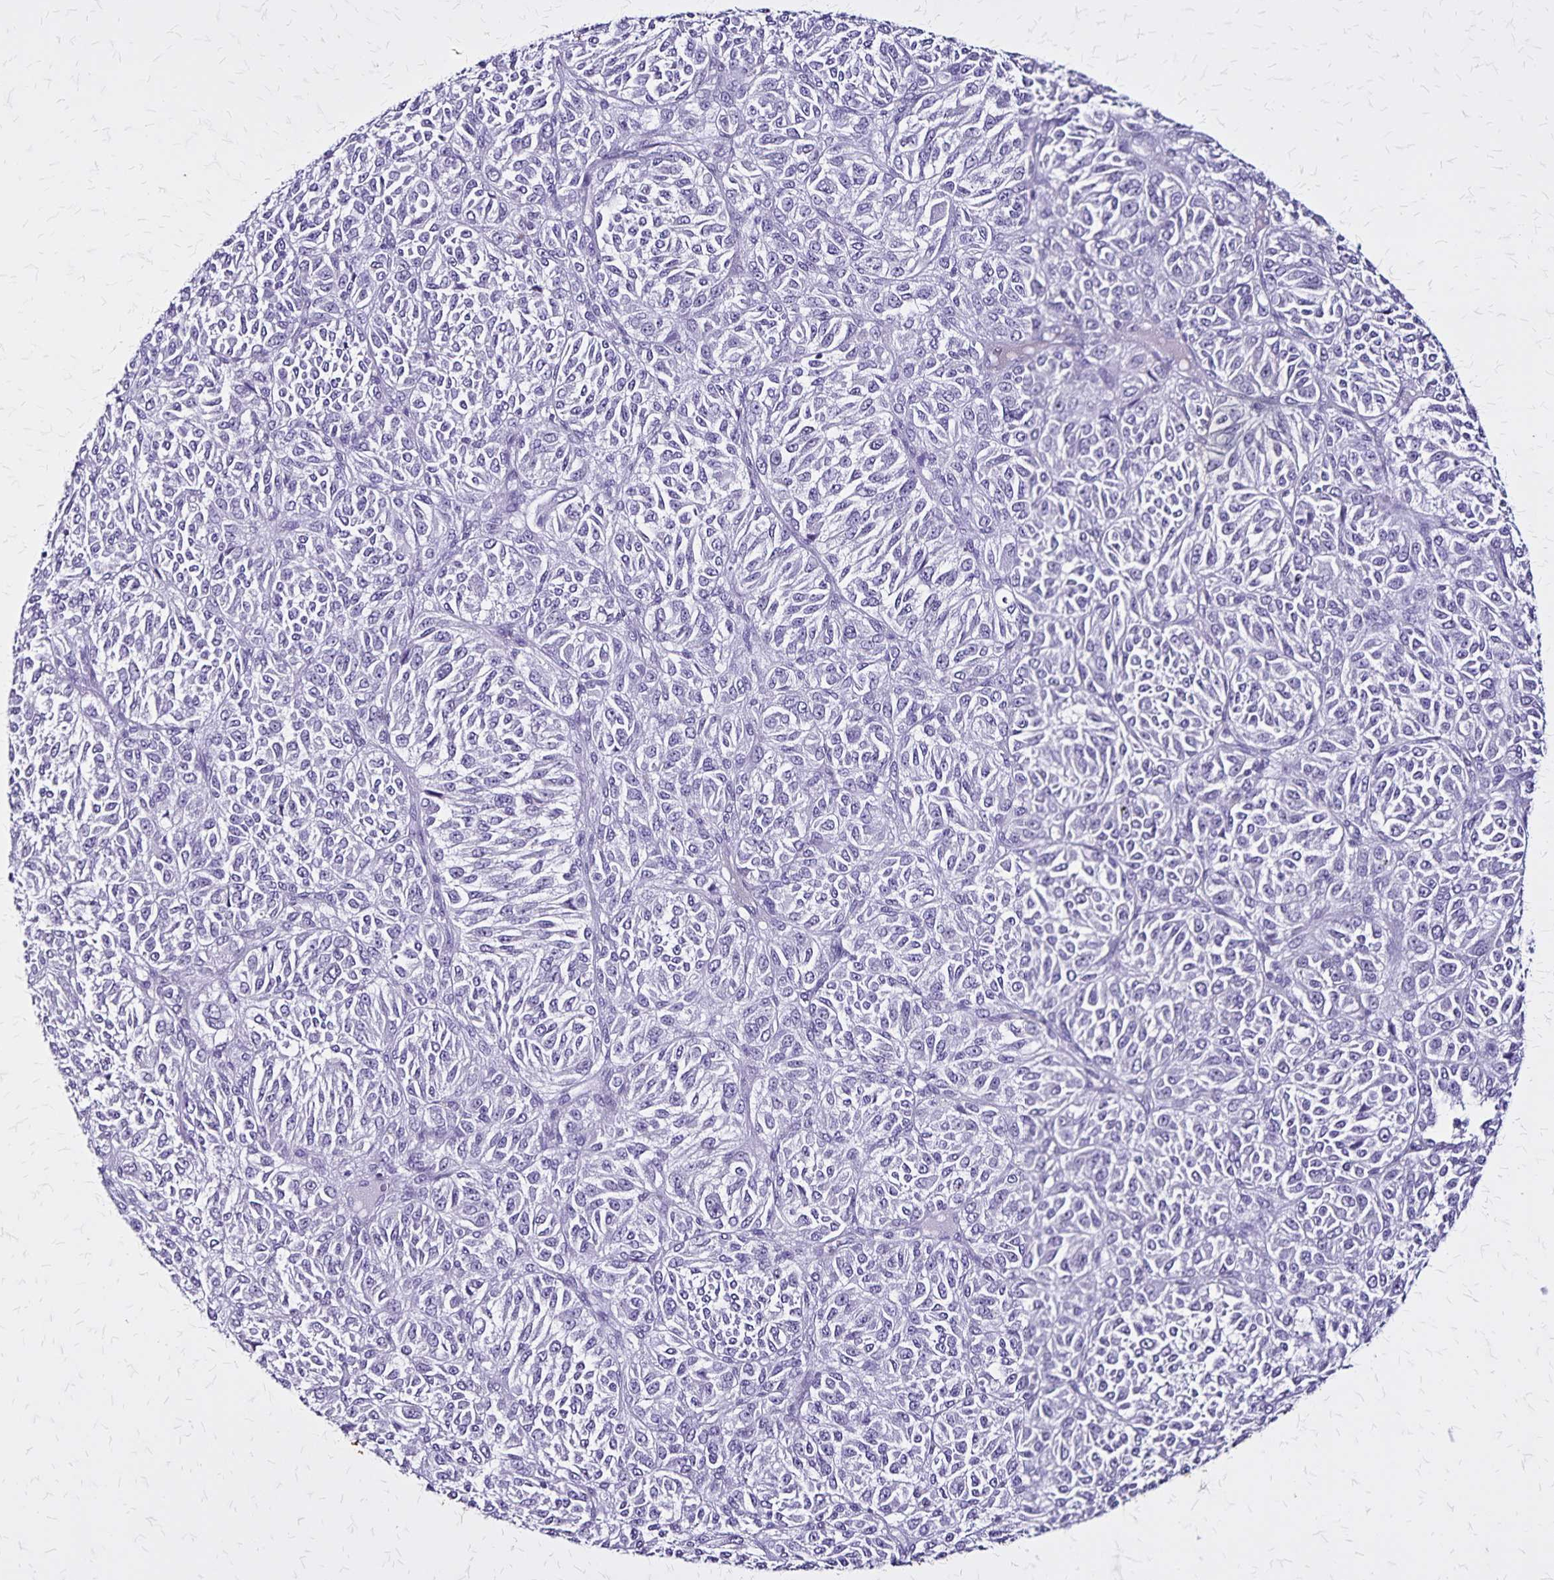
{"staining": {"intensity": "negative", "quantity": "none", "location": "none"}, "tissue": "melanoma", "cell_type": "Tumor cells", "image_type": "cancer", "snomed": [{"axis": "morphology", "description": "Malignant melanoma, Metastatic site"}, {"axis": "topography", "description": "Brain"}], "caption": "High power microscopy micrograph of an immunohistochemistry image of malignant melanoma (metastatic site), revealing no significant expression in tumor cells. (Immunohistochemistry, brightfield microscopy, high magnification).", "gene": "KRT2", "patient": {"sex": "female", "age": 56}}